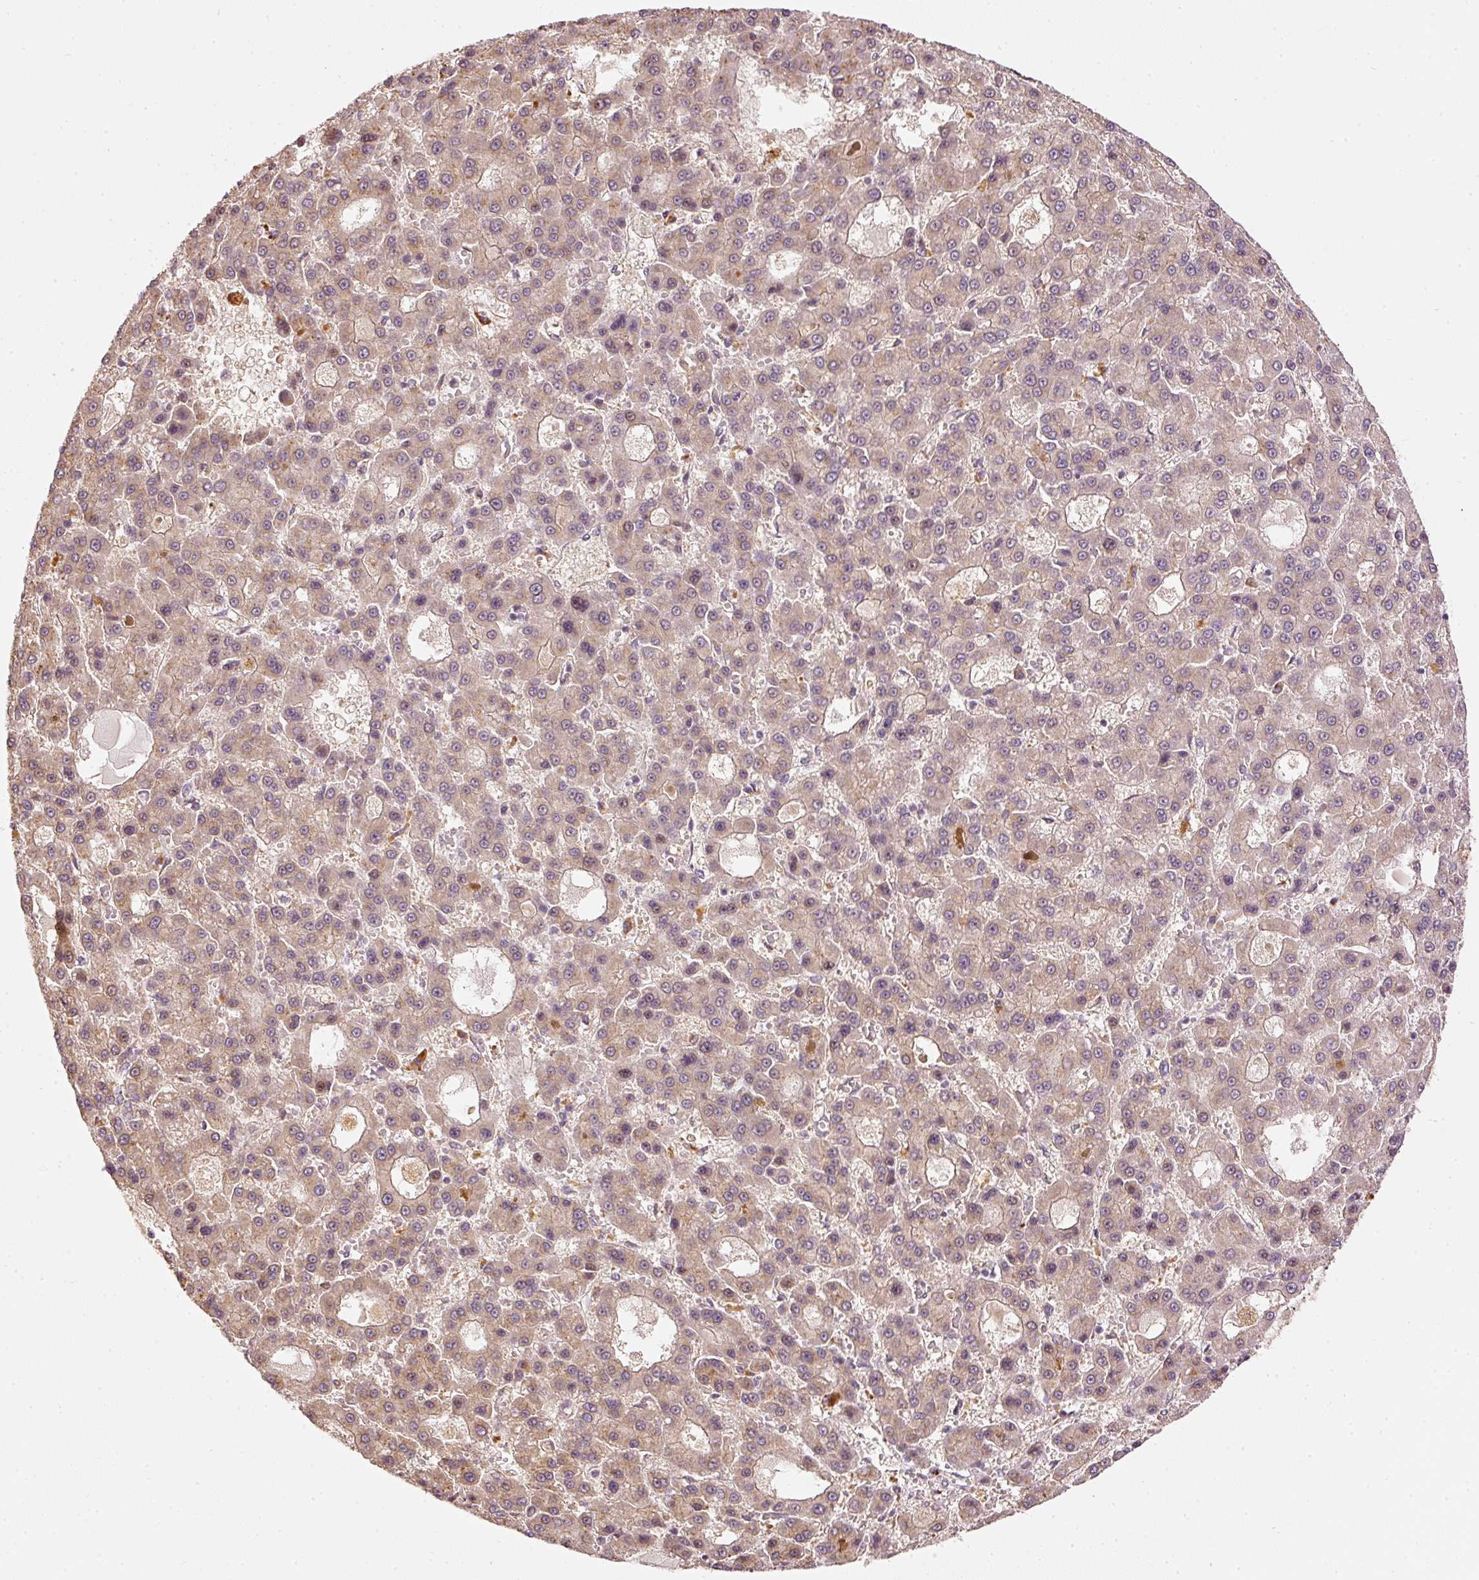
{"staining": {"intensity": "weak", "quantity": ">75%", "location": "cytoplasmic/membranous,nuclear"}, "tissue": "liver cancer", "cell_type": "Tumor cells", "image_type": "cancer", "snomed": [{"axis": "morphology", "description": "Carcinoma, Hepatocellular, NOS"}, {"axis": "topography", "description": "Liver"}], "caption": "Tumor cells reveal low levels of weak cytoplasmic/membranous and nuclear expression in approximately >75% of cells in liver cancer.", "gene": "MTHFD1L", "patient": {"sex": "male", "age": 70}}